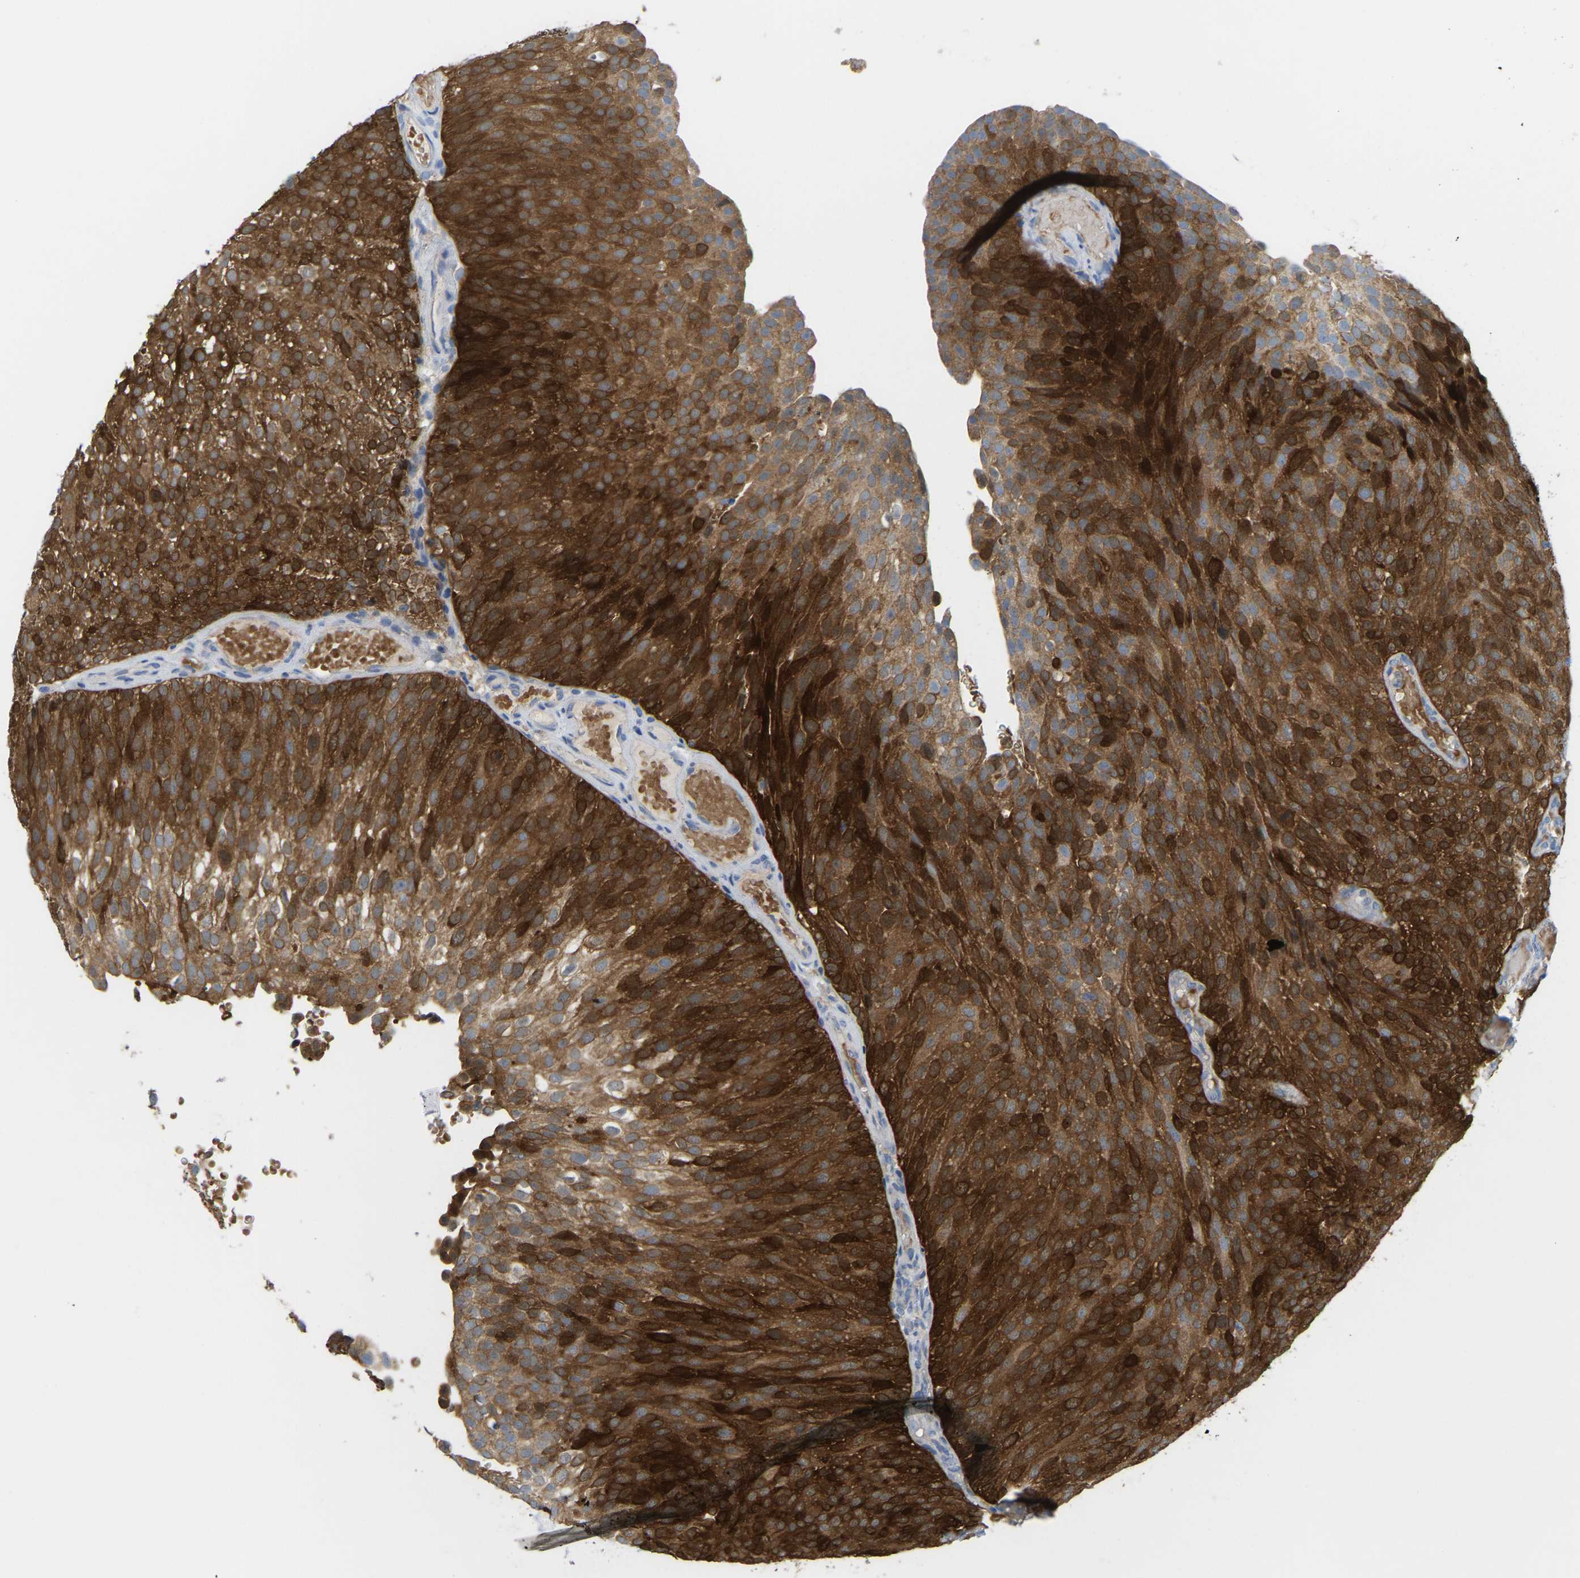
{"staining": {"intensity": "strong", "quantity": ">75%", "location": "cytoplasmic/membranous"}, "tissue": "urothelial cancer", "cell_type": "Tumor cells", "image_type": "cancer", "snomed": [{"axis": "morphology", "description": "Urothelial carcinoma, Low grade"}, {"axis": "topography", "description": "Urinary bladder"}], "caption": "Urothelial cancer was stained to show a protein in brown. There is high levels of strong cytoplasmic/membranous positivity in approximately >75% of tumor cells.", "gene": "SERPINB5", "patient": {"sex": "male", "age": 78}}